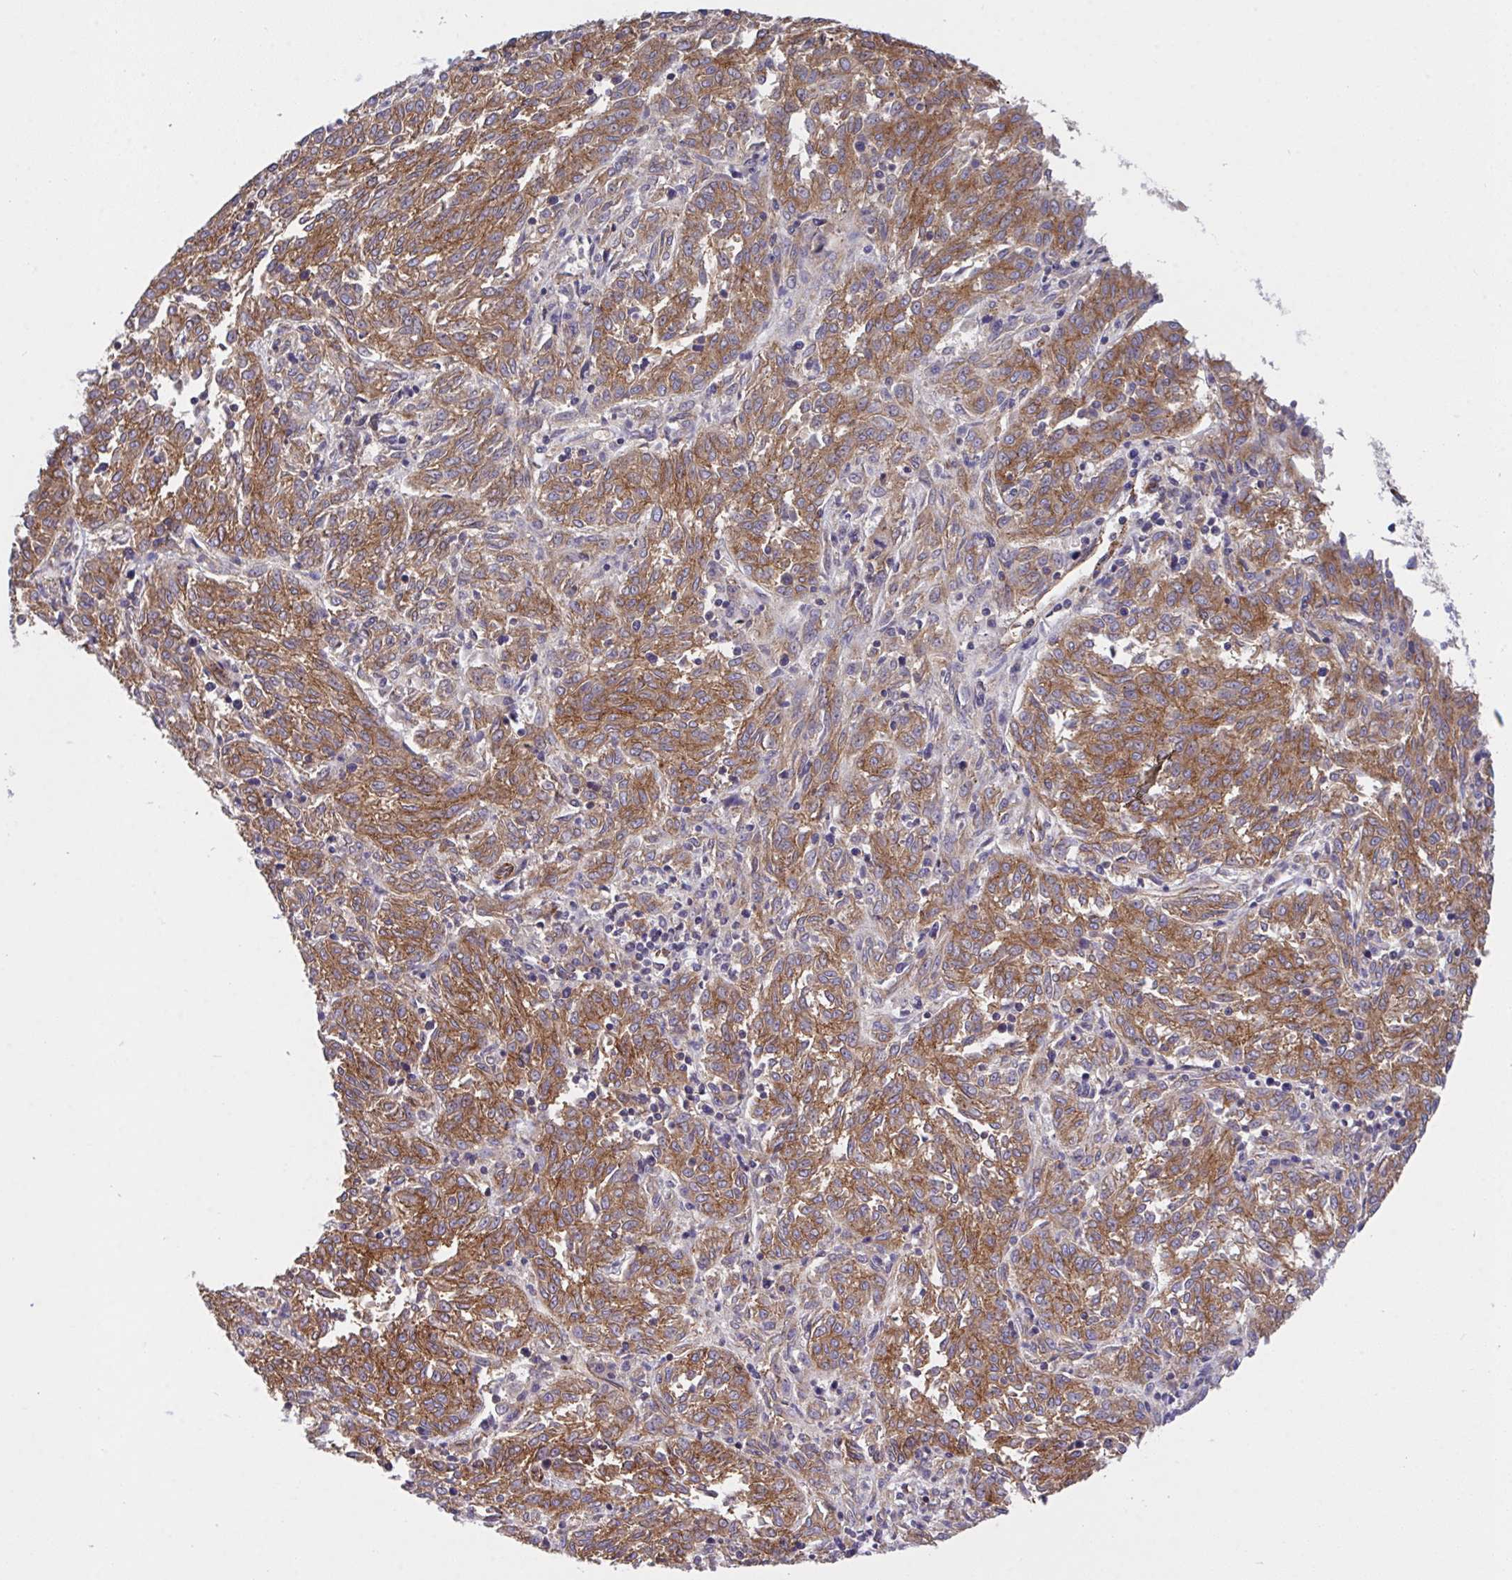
{"staining": {"intensity": "moderate", "quantity": ">75%", "location": "cytoplasmic/membranous"}, "tissue": "melanoma", "cell_type": "Tumor cells", "image_type": "cancer", "snomed": [{"axis": "morphology", "description": "Malignant melanoma, NOS"}, {"axis": "topography", "description": "Skin"}], "caption": "A micrograph showing moderate cytoplasmic/membranous expression in approximately >75% of tumor cells in malignant melanoma, as visualized by brown immunohistochemical staining.", "gene": "C4orf36", "patient": {"sex": "female", "age": 72}}